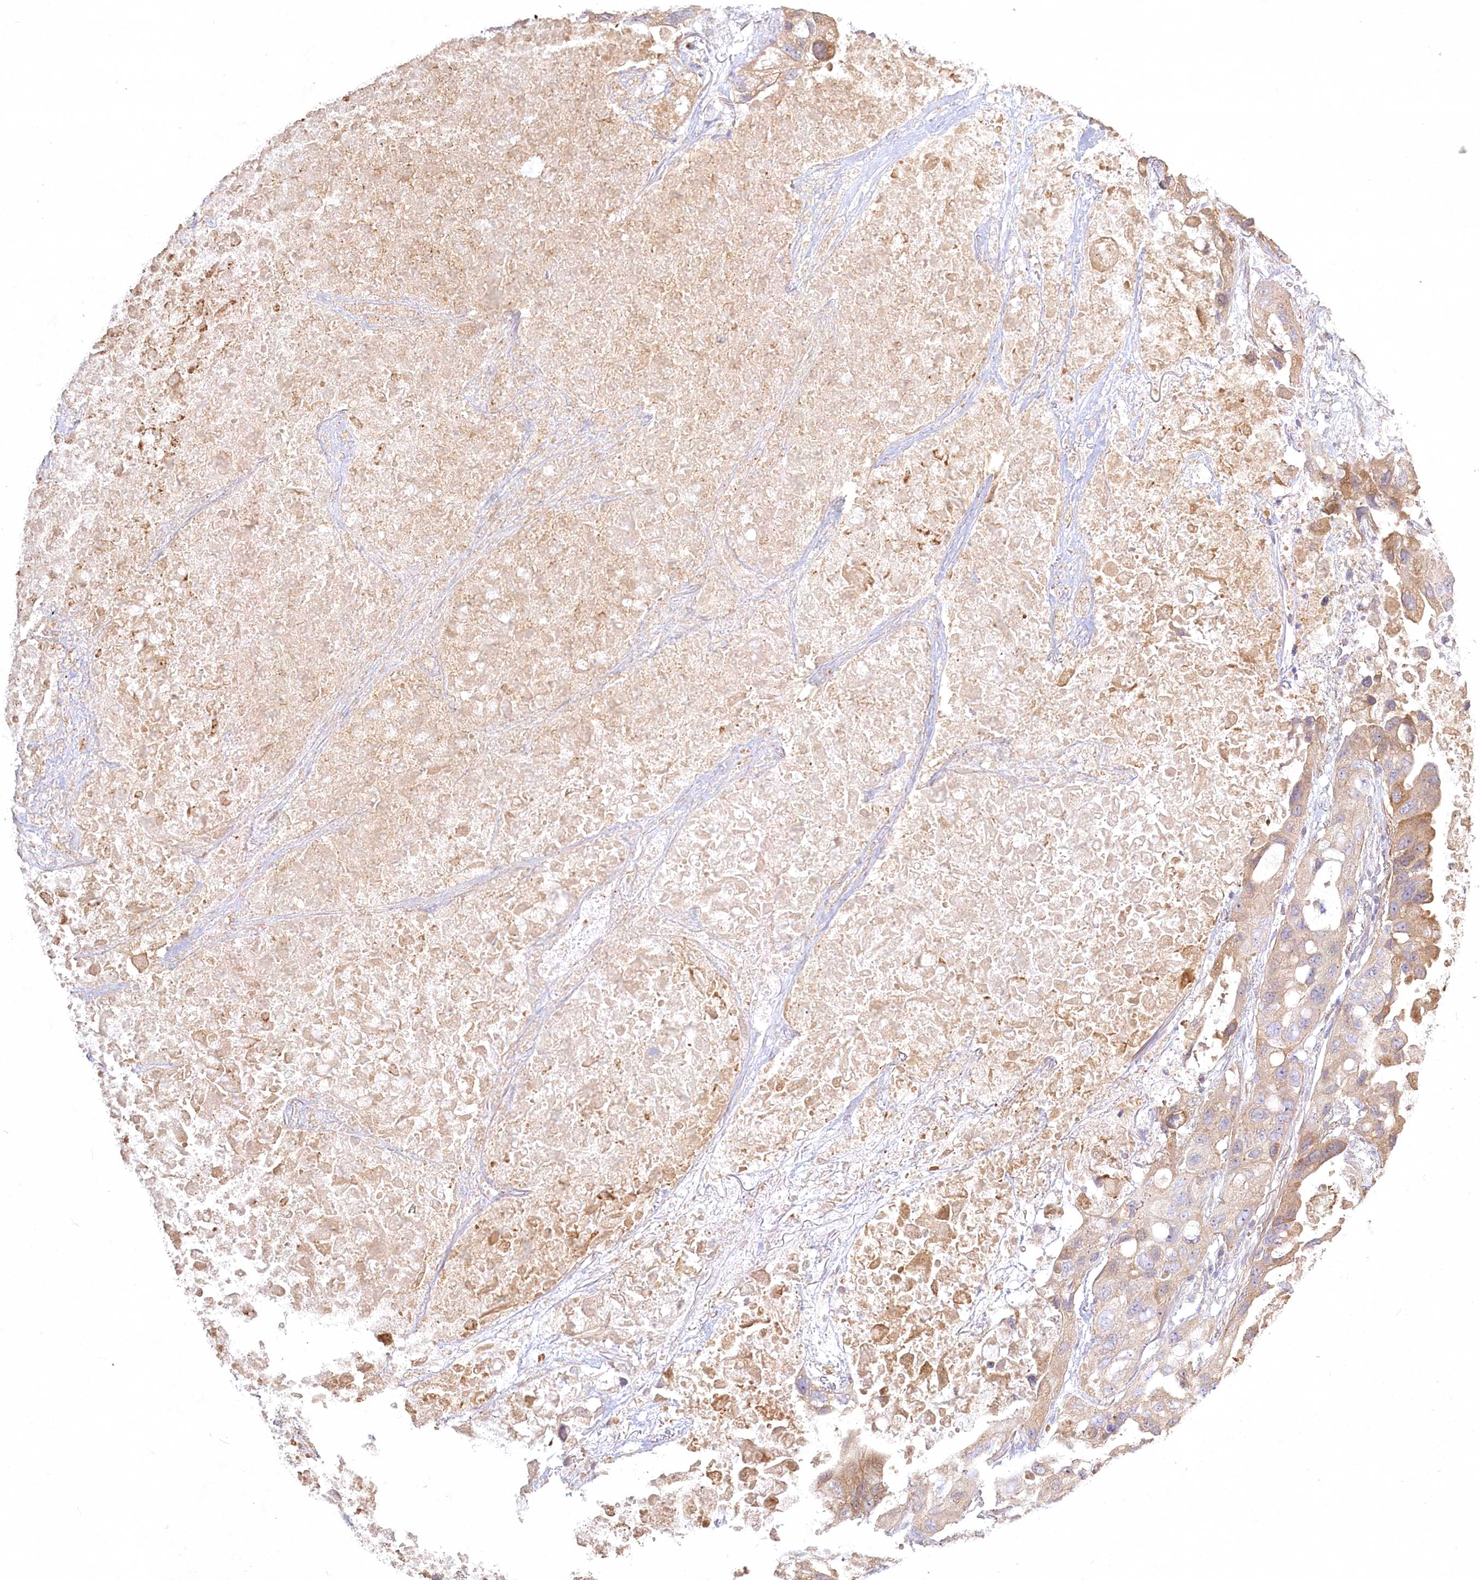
{"staining": {"intensity": "moderate", "quantity": "<25%", "location": "cytoplasmic/membranous"}, "tissue": "lung cancer", "cell_type": "Tumor cells", "image_type": "cancer", "snomed": [{"axis": "morphology", "description": "Squamous cell carcinoma, NOS"}, {"axis": "topography", "description": "Lung"}], "caption": "This is a photomicrograph of immunohistochemistry (IHC) staining of lung cancer (squamous cell carcinoma), which shows moderate positivity in the cytoplasmic/membranous of tumor cells.", "gene": "INPP4B", "patient": {"sex": "female", "age": 73}}